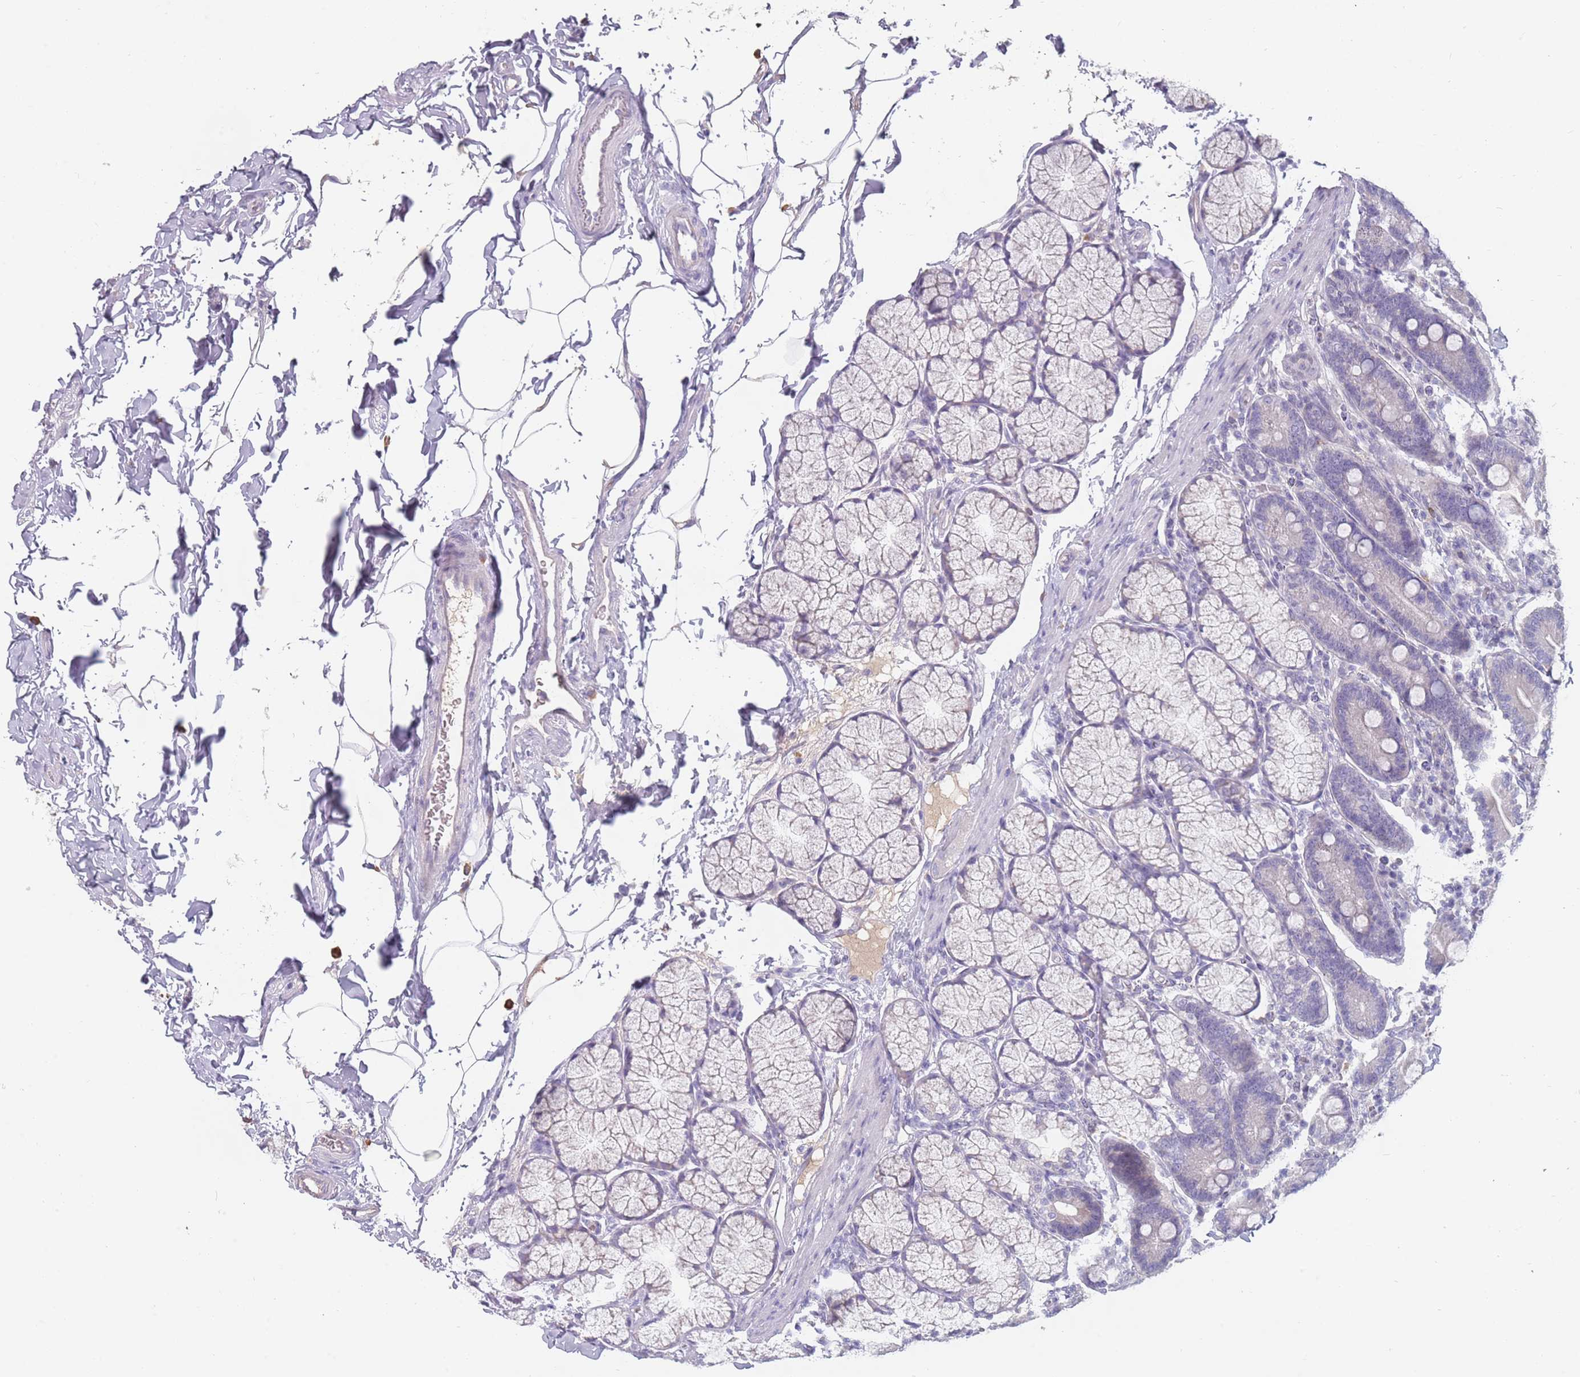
{"staining": {"intensity": "weak", "quantity": "25%-75%", "location": "cytoplasmic/membranous"}, "tissue": "duodenum", "cell_type": "Glandular cells", "image_type": "normal", "snomed": [{"axis": "morphology", "description": "Normal tissue, NOS"}, {"axis": "topography", "description": "Duodenum"}], "caption": "Immunohistochemistry micrograph of unremarkable human duodenum stained for a protein (brown), which reveals low levels of weak cytoplasmic/membranous staining in approximately 25%-75% of glandular cells.", "gene": "DDX4", "patient": {"sex": "male", "age": 35}}